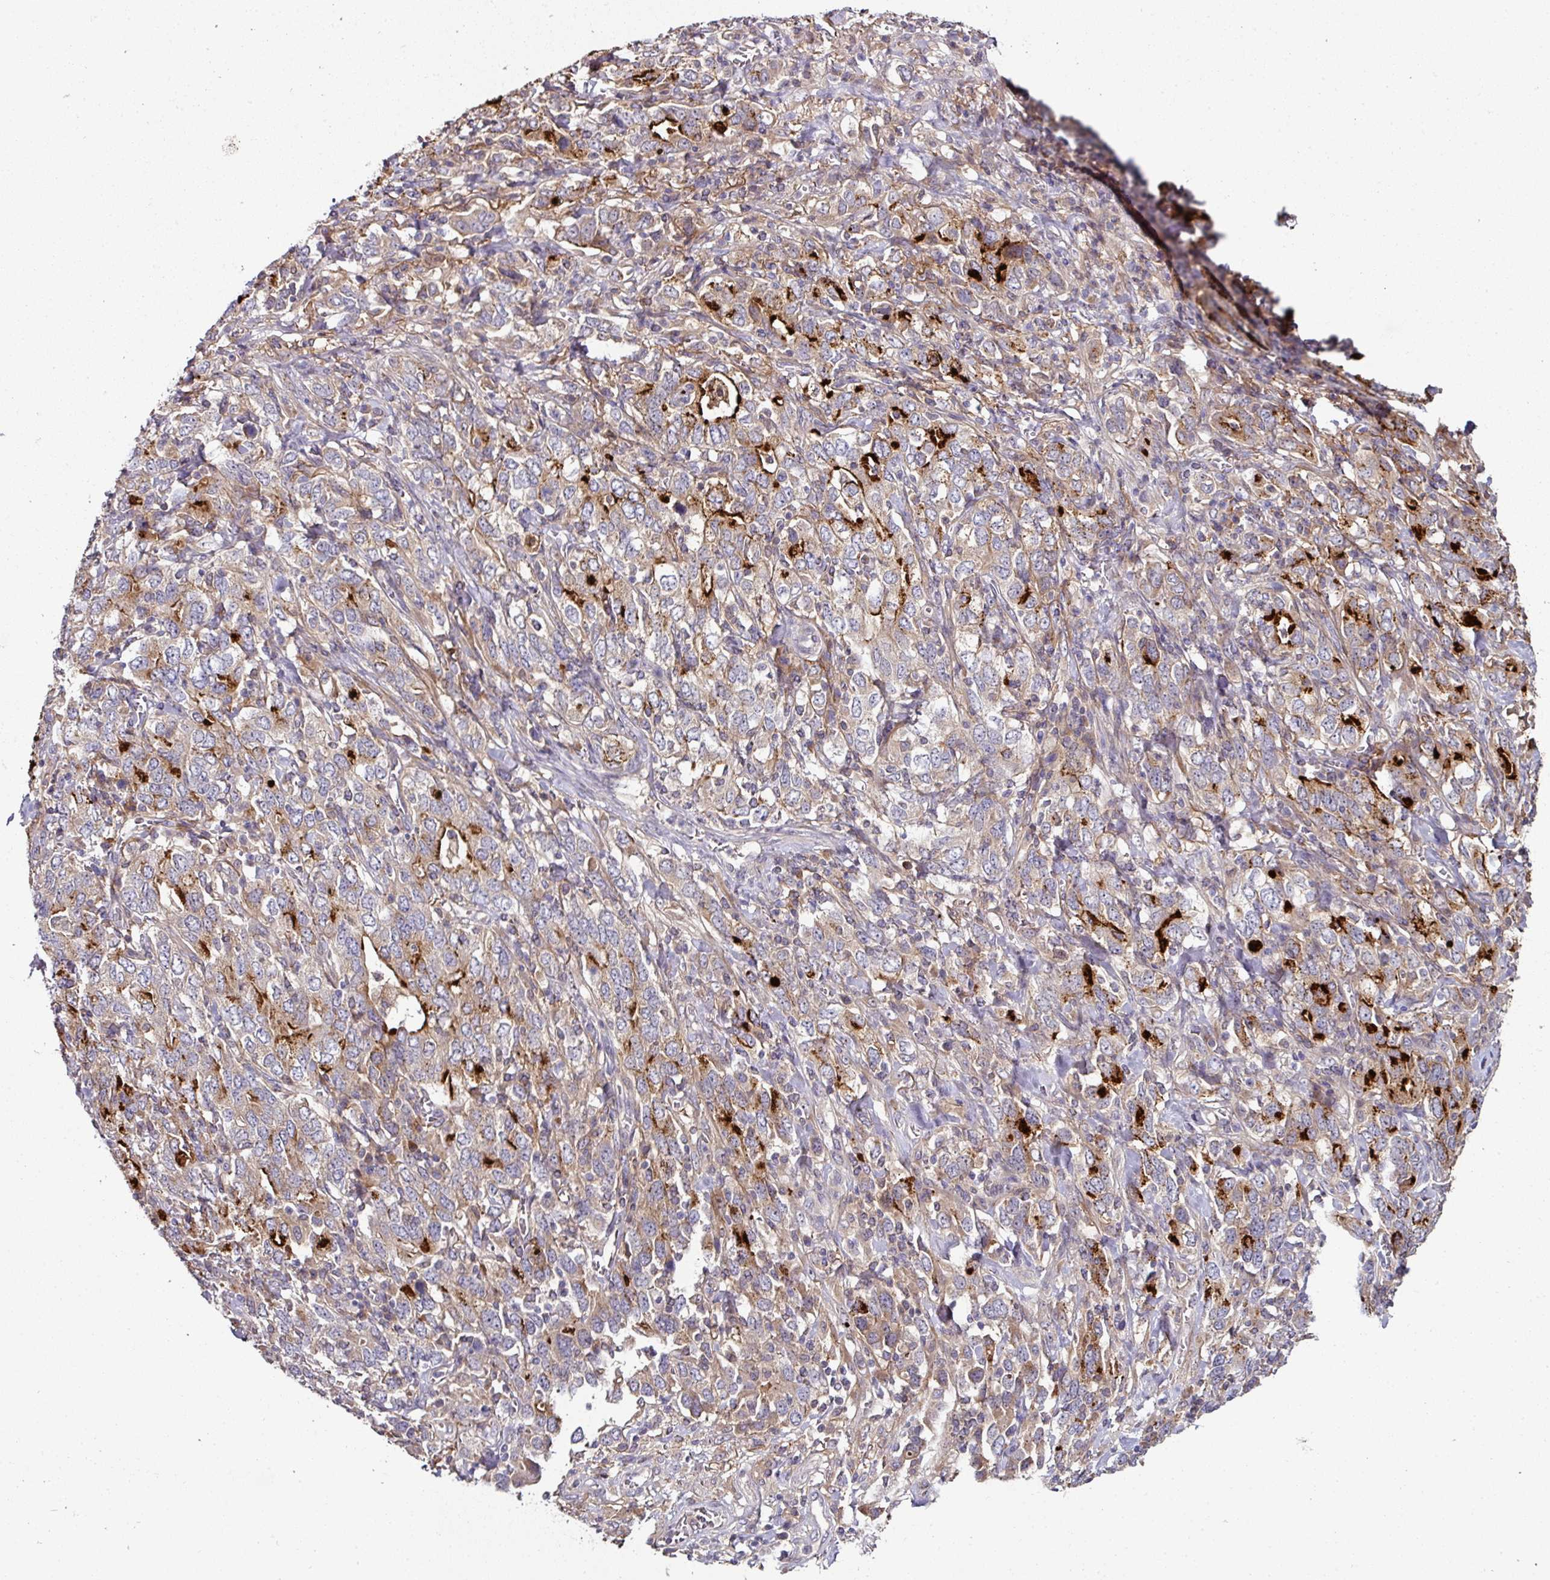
{"staining": {"intensity": "strong", "quantity": "<25%", "location": "cytoplasmic/membranous"}, "tissue": "stomach cancer", "cell_type": "Tumor cells", "image_type": "cancer", "snomed": [{"axis": "morphology", "description": "Adenocarcinoma, NOS"}, {"axis": "topography", "description": "Stomach, upper"}, {"axis": "topography", "description": "Stomach"}], "caption": "Immunohistochemistry histopathology image of neoplastic tissue: stomach adenocarcinoma stained using immunohistochemistry (IHC) exhibits medium levels of strong protein expression localized specifically in the cytoplasmic/membranous of tumor cells, appearing as a cytoplasmic/membranous brown color.", "gene": "CTDSP2", "patient": {"sex": "male", "age": 62}}